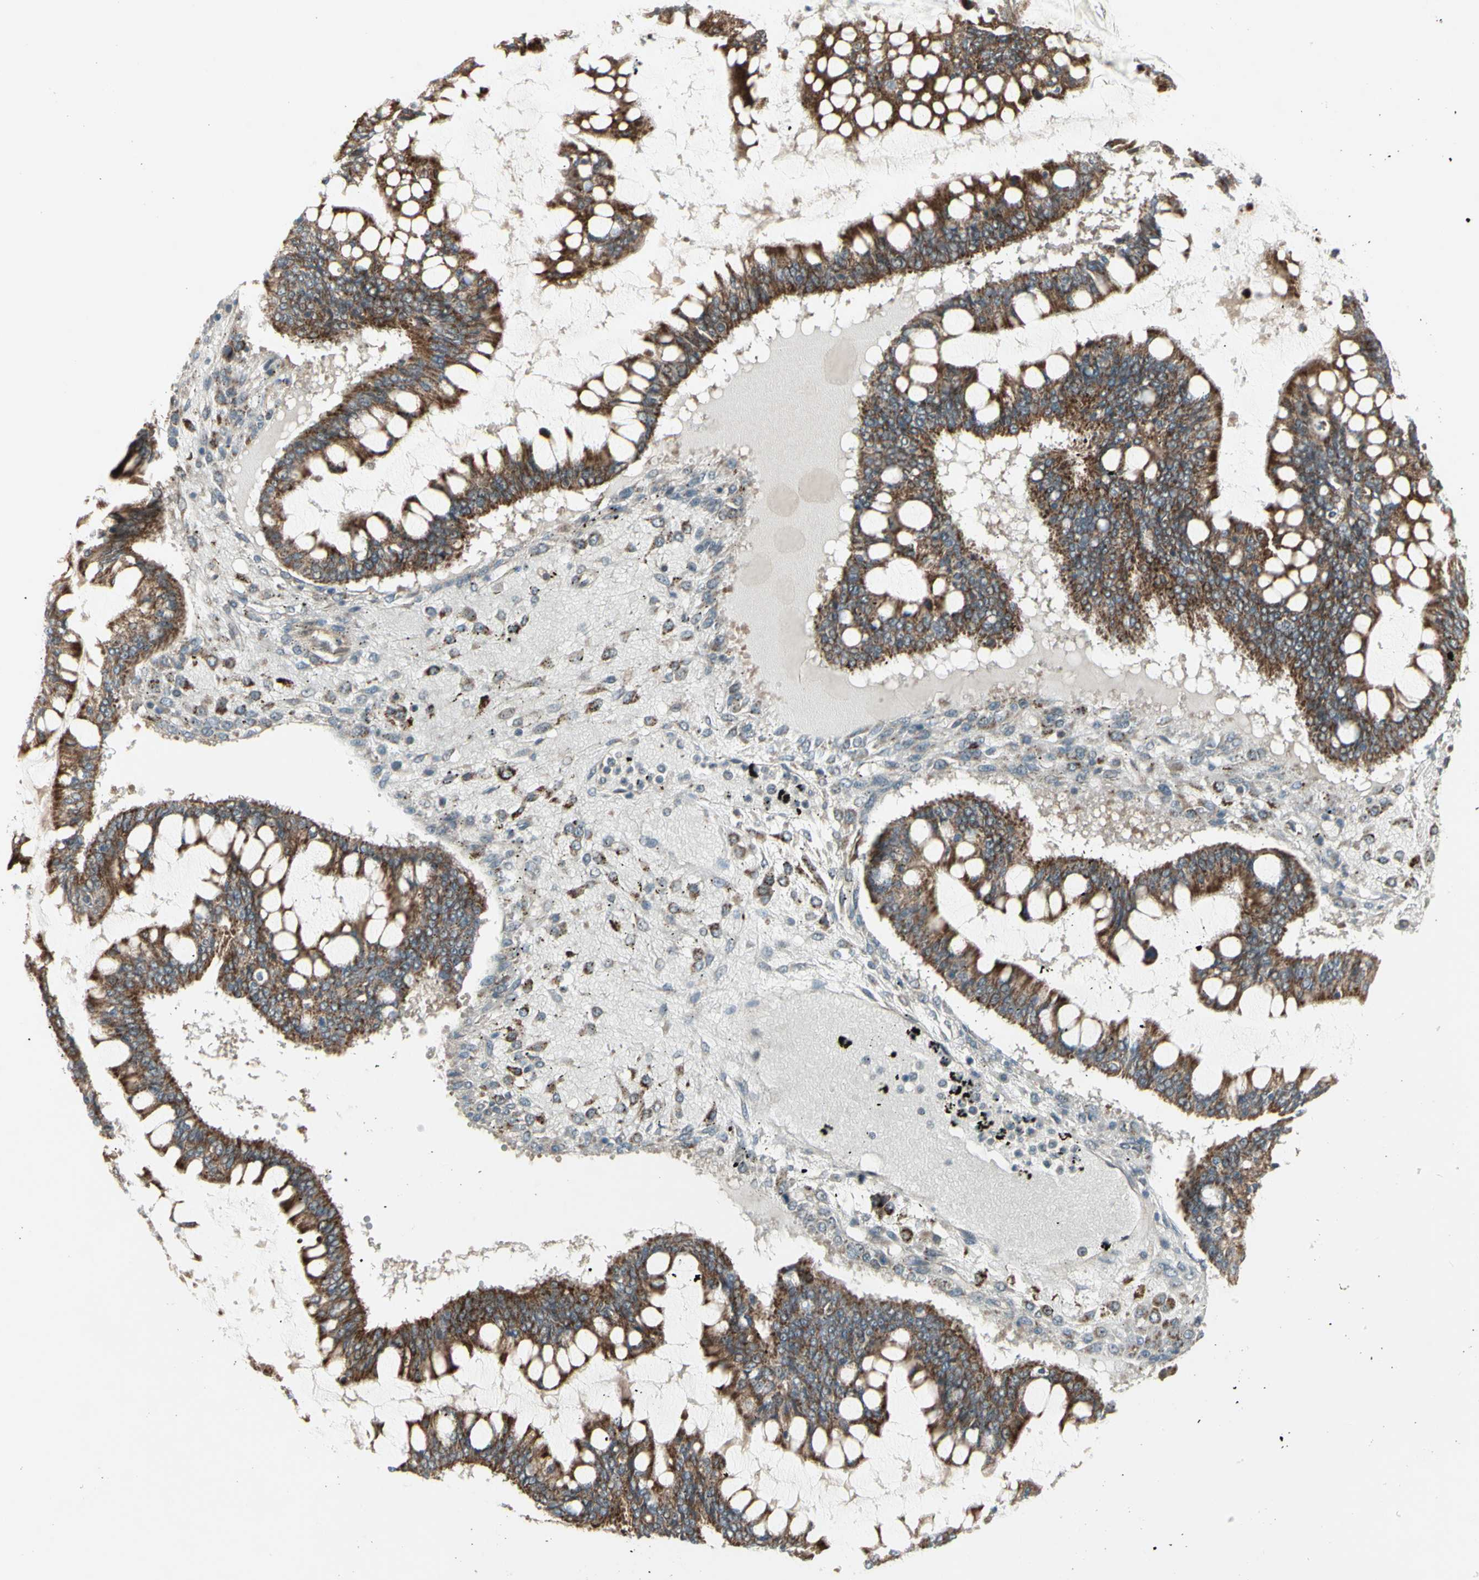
{"staining": {"intensity": "strong", "quantity": ">75%", "location": "cytoplasmic/membranous"}, "tissue": "ovarian cancer", "cell_type": "Tumor cells", "image_type": "cancer", "snomed": [{"axis": "morphology", "description": "Cystadenocarcinoma, mucinous, NOS"}, {"axis": "topography", "description": "Ovary"}], "caption": "Mucinous cystadenocarcinoma (ovarian) stained for a protein exhibits strong cytoplasmic/membranous positivity in tumor cells.", "gene": "OSTM1", "patient": {"sex": "female", "age": 73}}